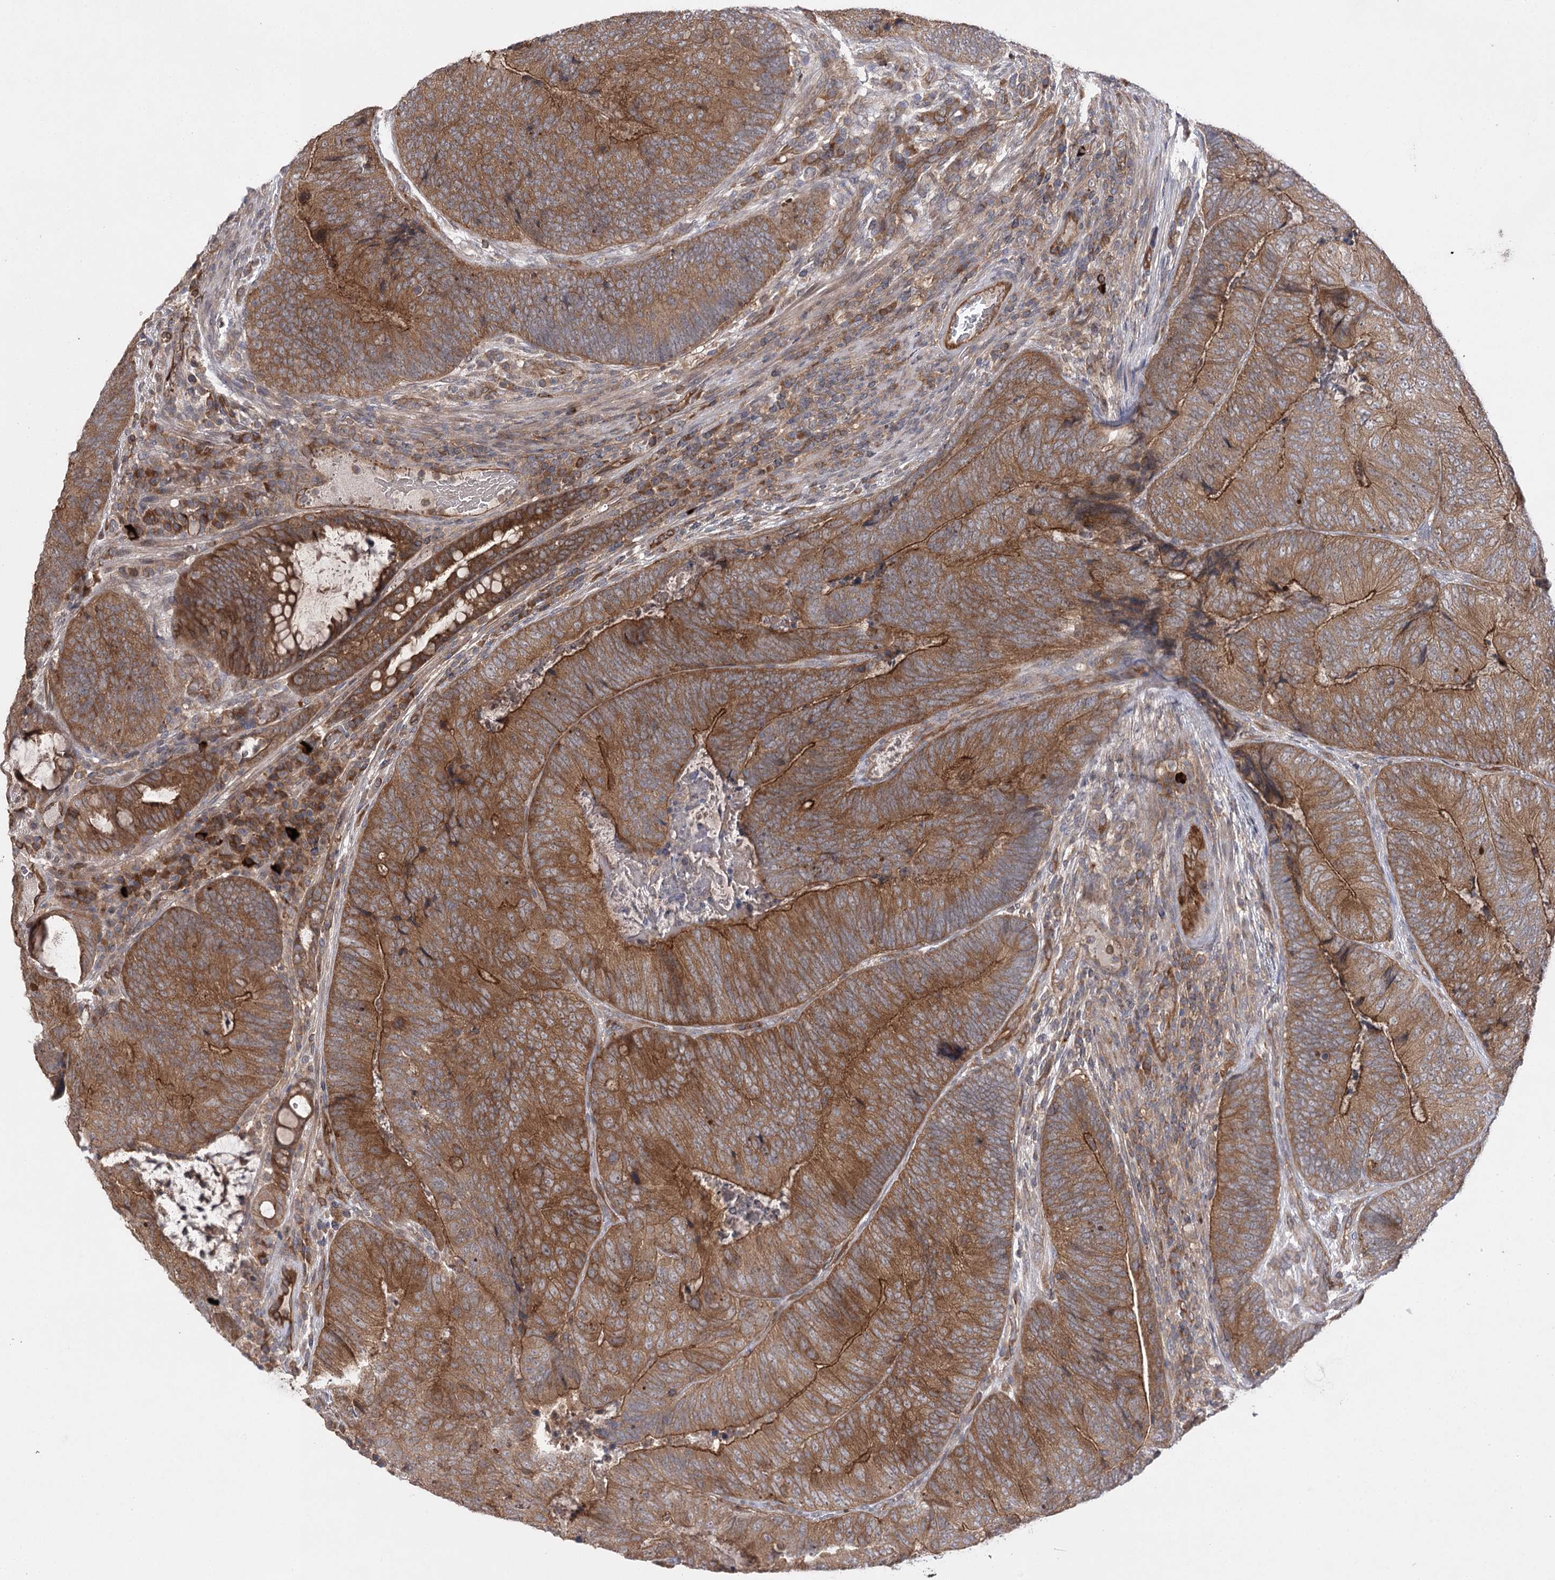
{"staining": {"intensity": "strong", "quantity": ">75%", "location": "cytoplasmic/membranous"}, "tissue": "colorectal cancer", "cell_type": "Tumor cells", "image_type": "cancer", "snomed": [{"axis": "morphology", "description": "Adenocarcinoma, NOS"}, {"axis": "topography", "description": "Colon"}], "caption": "Colorectal adenocarcinoma stained with immunohistochemistry (IHC) demonstrates strong cytoplasmic/membranous staining in about >75% of tumor cells. The protein of interest is shown in brown color, while the nuclei are stained blue.", "gene": "BCR", "patient": {"sex": "female", "age": 67}}